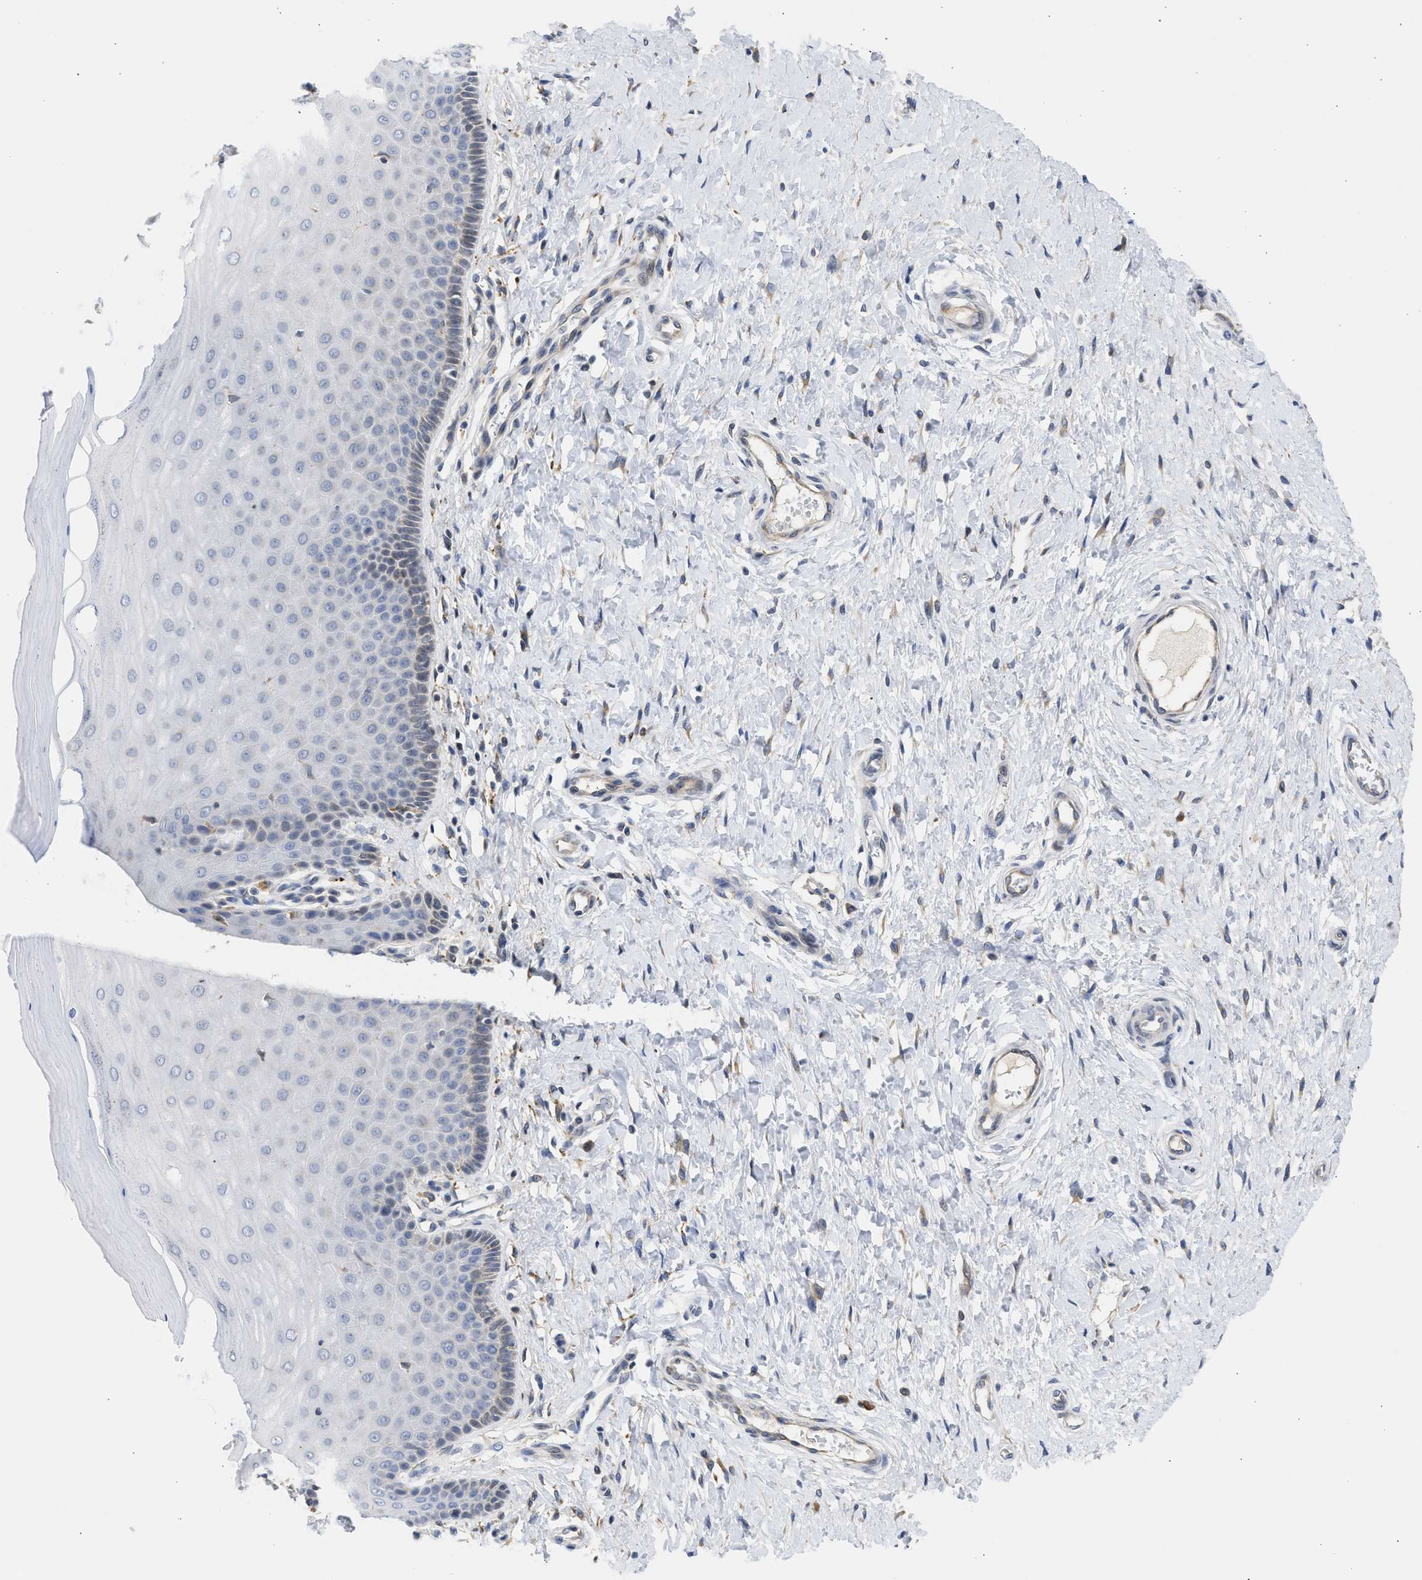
{"staining": {"intensity": "weak", "quantity": ">75%", "location": "cytoplasmic/membranous"}, "tissue": "cervix", "cell_type": "Glandular cells", "image_type": "normal", "snomed": [{"axis": "morphology", "description": "Normal tissue, NOS"}, {"axis": "topography", "description": "Cervix"}], "caption": "Protein staining of unremarkable cervix reveals weak cytoplasmic/membranous expression in about >75% of glandular cells.", "gene": "TMED1", "patient": {"sex": "female", "age": 55}}